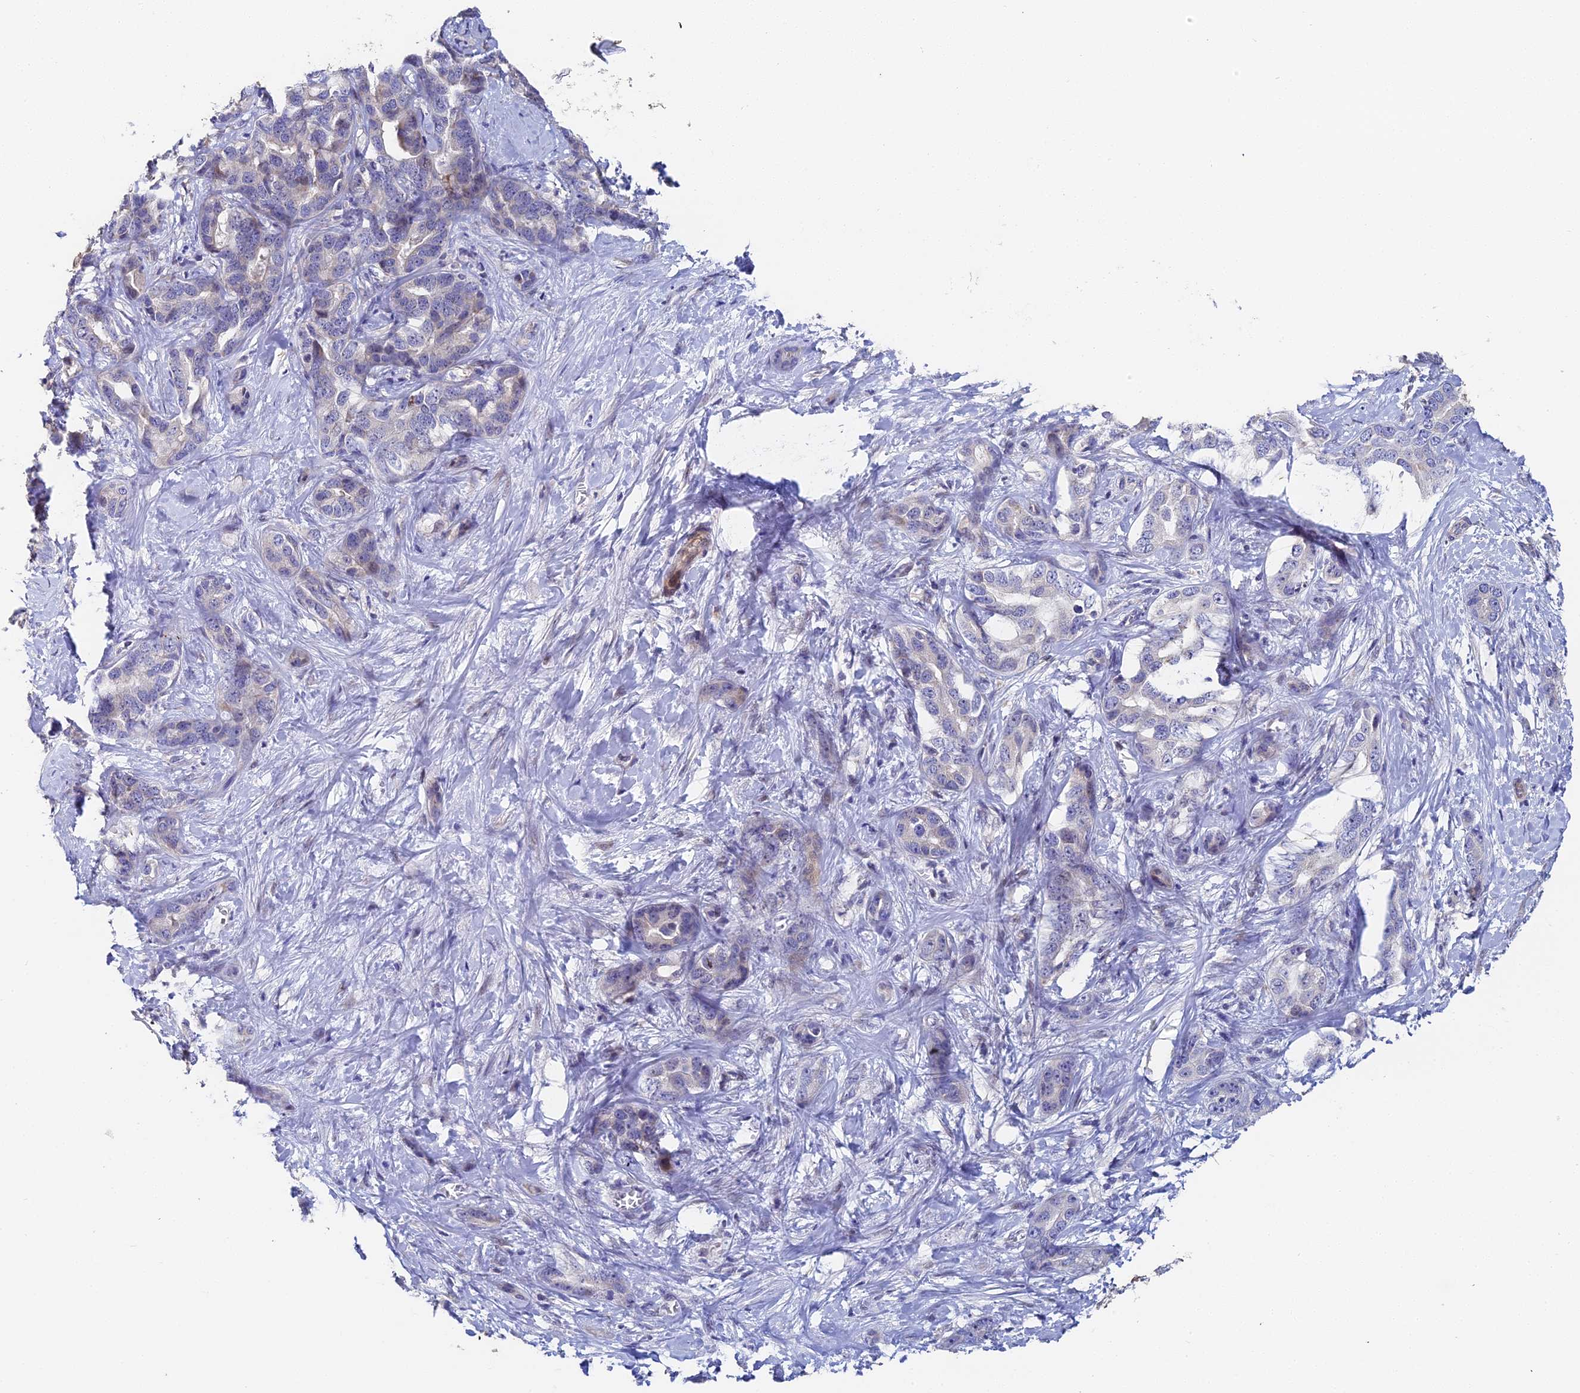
{"staining": {"intensity": "negative", "quantity": "none", "location": "none"}, "tissue": "liver cancer", "cell_type": "Tumor cells", "image_type": "cancer", "snomed": [{"axis": "morphology", "description": "Cholangiocarcinoma"}, {"axis": "topography", "description": "Liver"}], "caption": "Liver cholangiocarcinoma was stained to show a protein in brown. There is no significant staining in tumor cells.", "gene": "ENSG00000268674", "patient": {"sex": "male", "age": 59}}